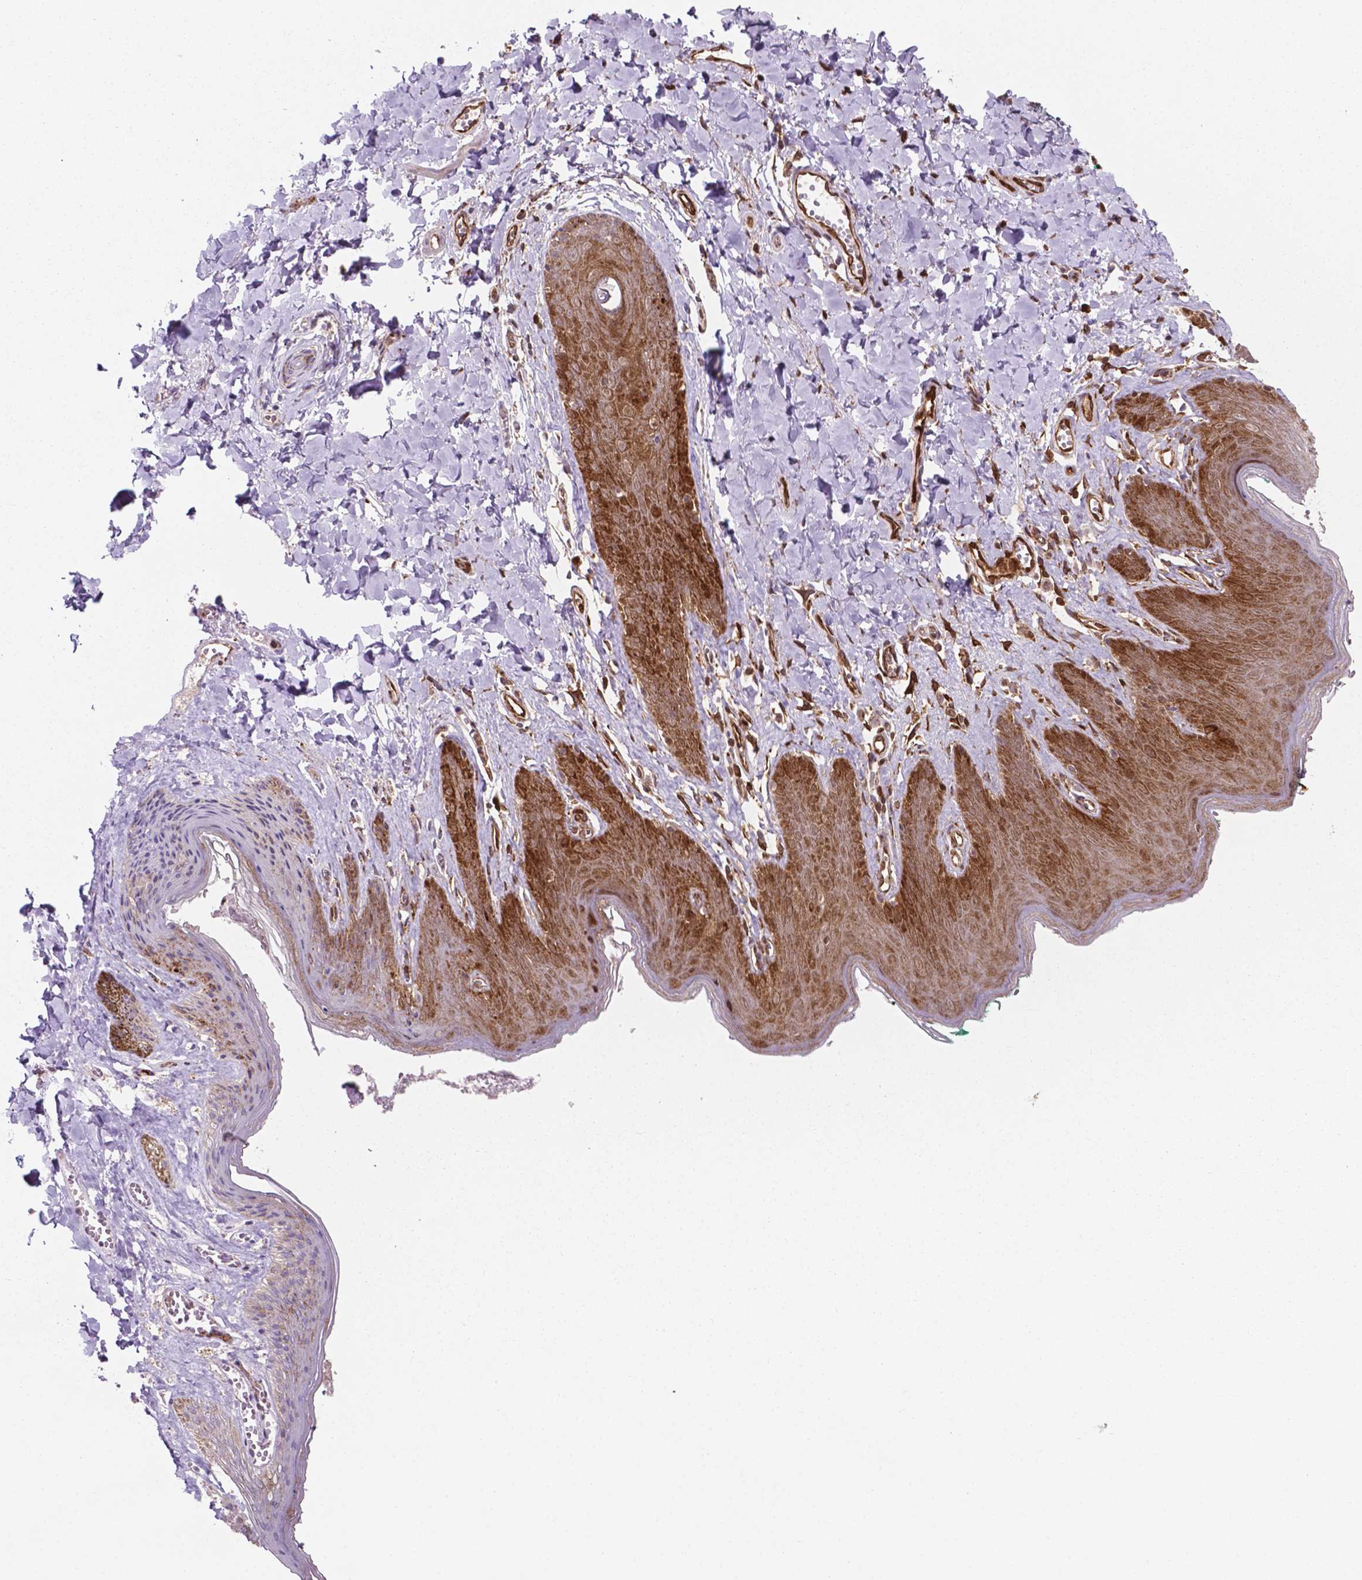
{"staining": {"intensity": "moderate", "quantity": "25%-75%", "location": "cytoplasmic/membranous,nuclear"}, "tissue": "skin", "cell_type": "Epidermal cells", "image_type": "normal", "snomed": [{"axis": "morphology", "description": "Normal tissue, NOS"}, {"axis": "topography", "description": "Vulva"}, {"axis": "topography", "description": "Peripheral nerve tissue"}], "caption": "High-power microscopy captured an immunohistochemistry (IHC) histopathology image of normal skin, revealing moderate cytoplasmic/membranous,nuclear expression in about 25%-75% of epidermal cells.", "gene": "LDHA", "patient": {"sex": "female", "age": 66}}